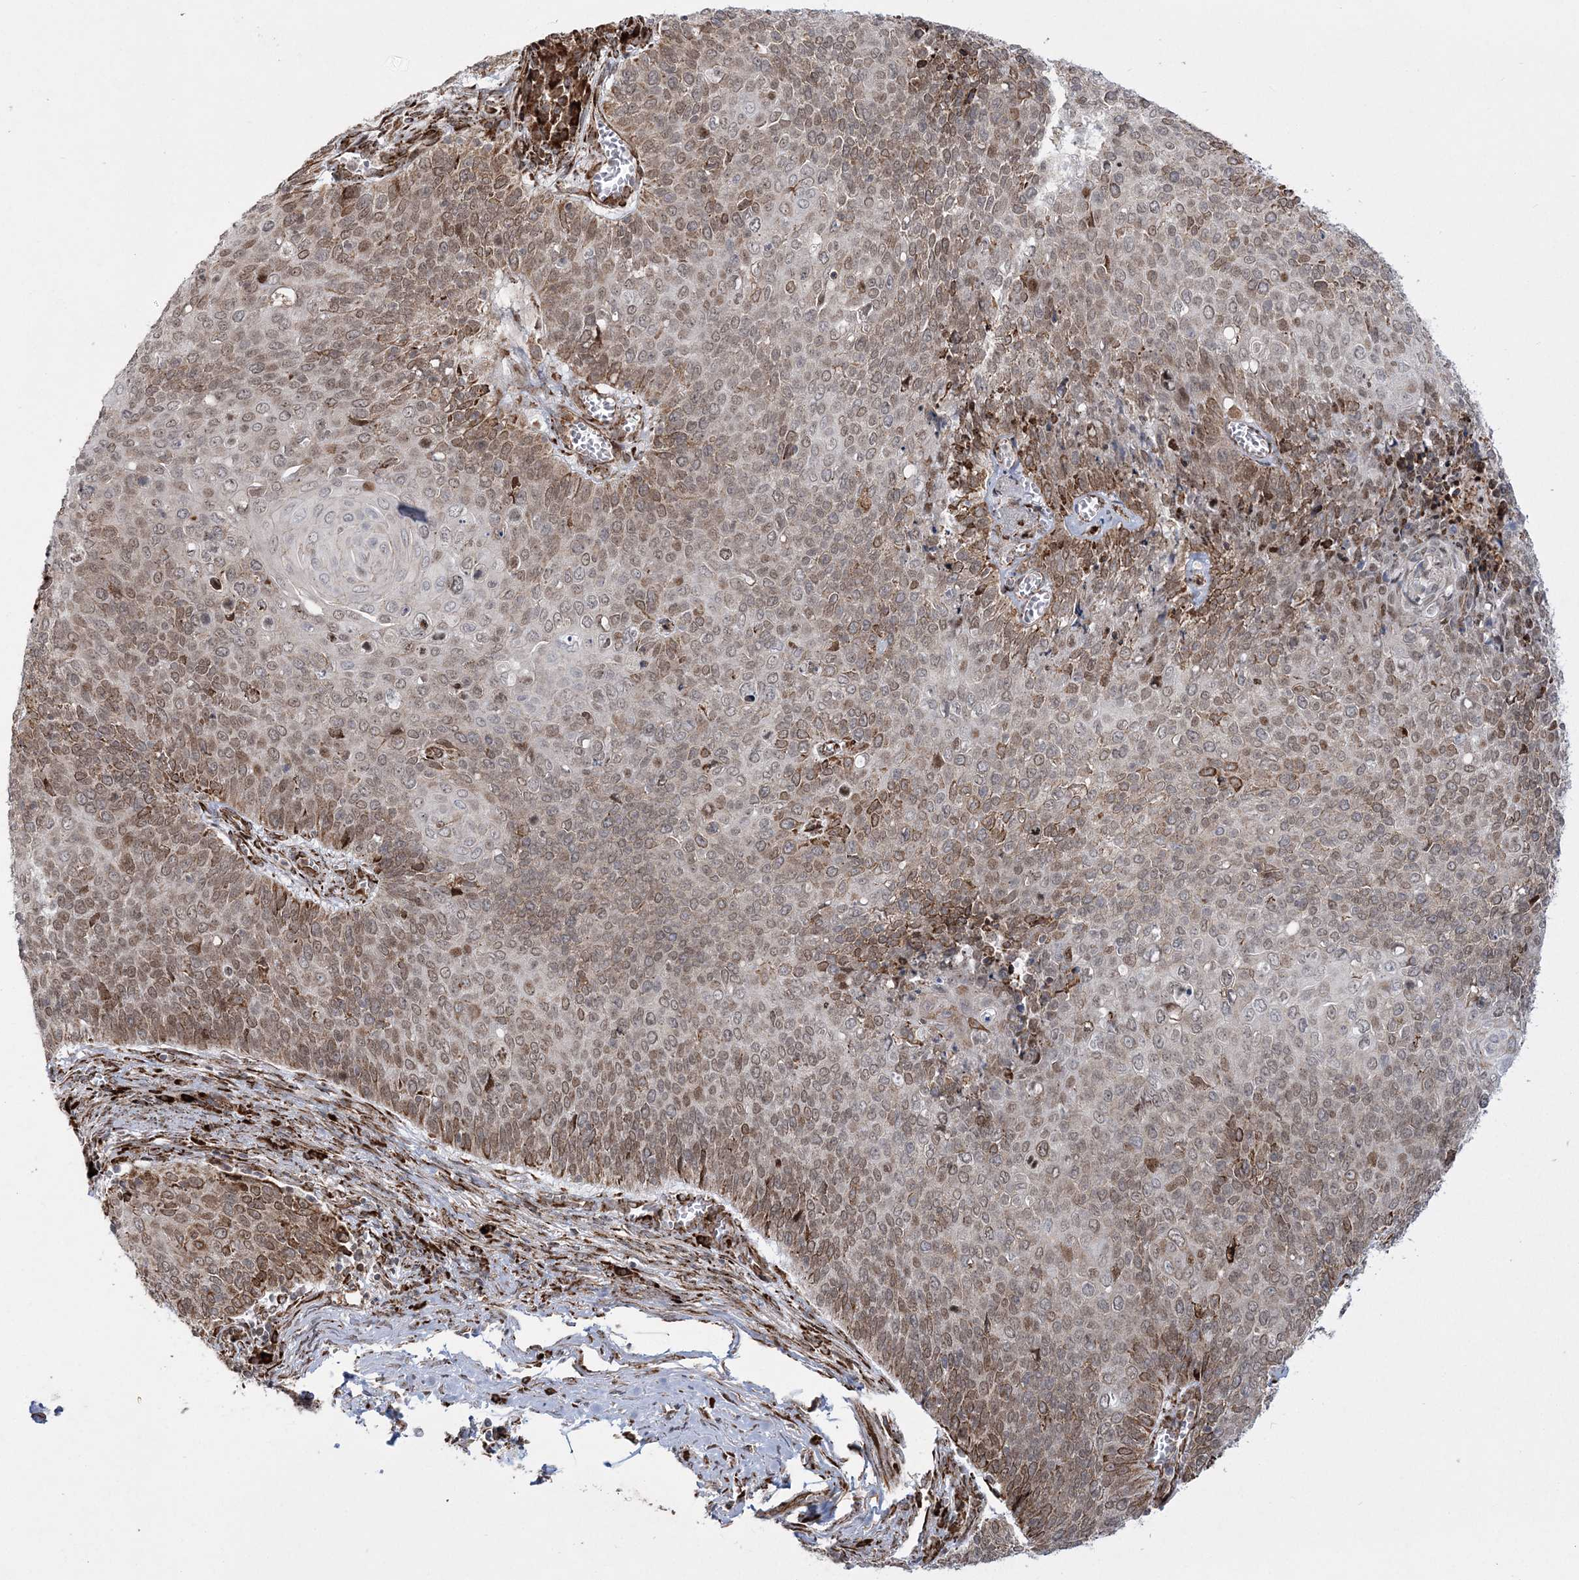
{"staining": {"intensity": "moderate", "quantity": ">75%", "location": "cytoplasmic/membranous,nuclear"}, "tissue": "cervical cancer", "cell_type": "Tumor cells", "image_type": "cancer", "snomed": [{"axis": "morphology", "description": "Squamous cell carcinoma, NOS"}, {"axis": "topography", "description": "Cervix"}], "caption": "Immunohistochemical staining of cervical squamous cell carcinoma reveals moderate cytoplasmic/membranous and nuclear protein positivity in approximately >75% of tumor cells.", "gene": "EFCAB12", "patient": {"sex": "female", "age": 39}}